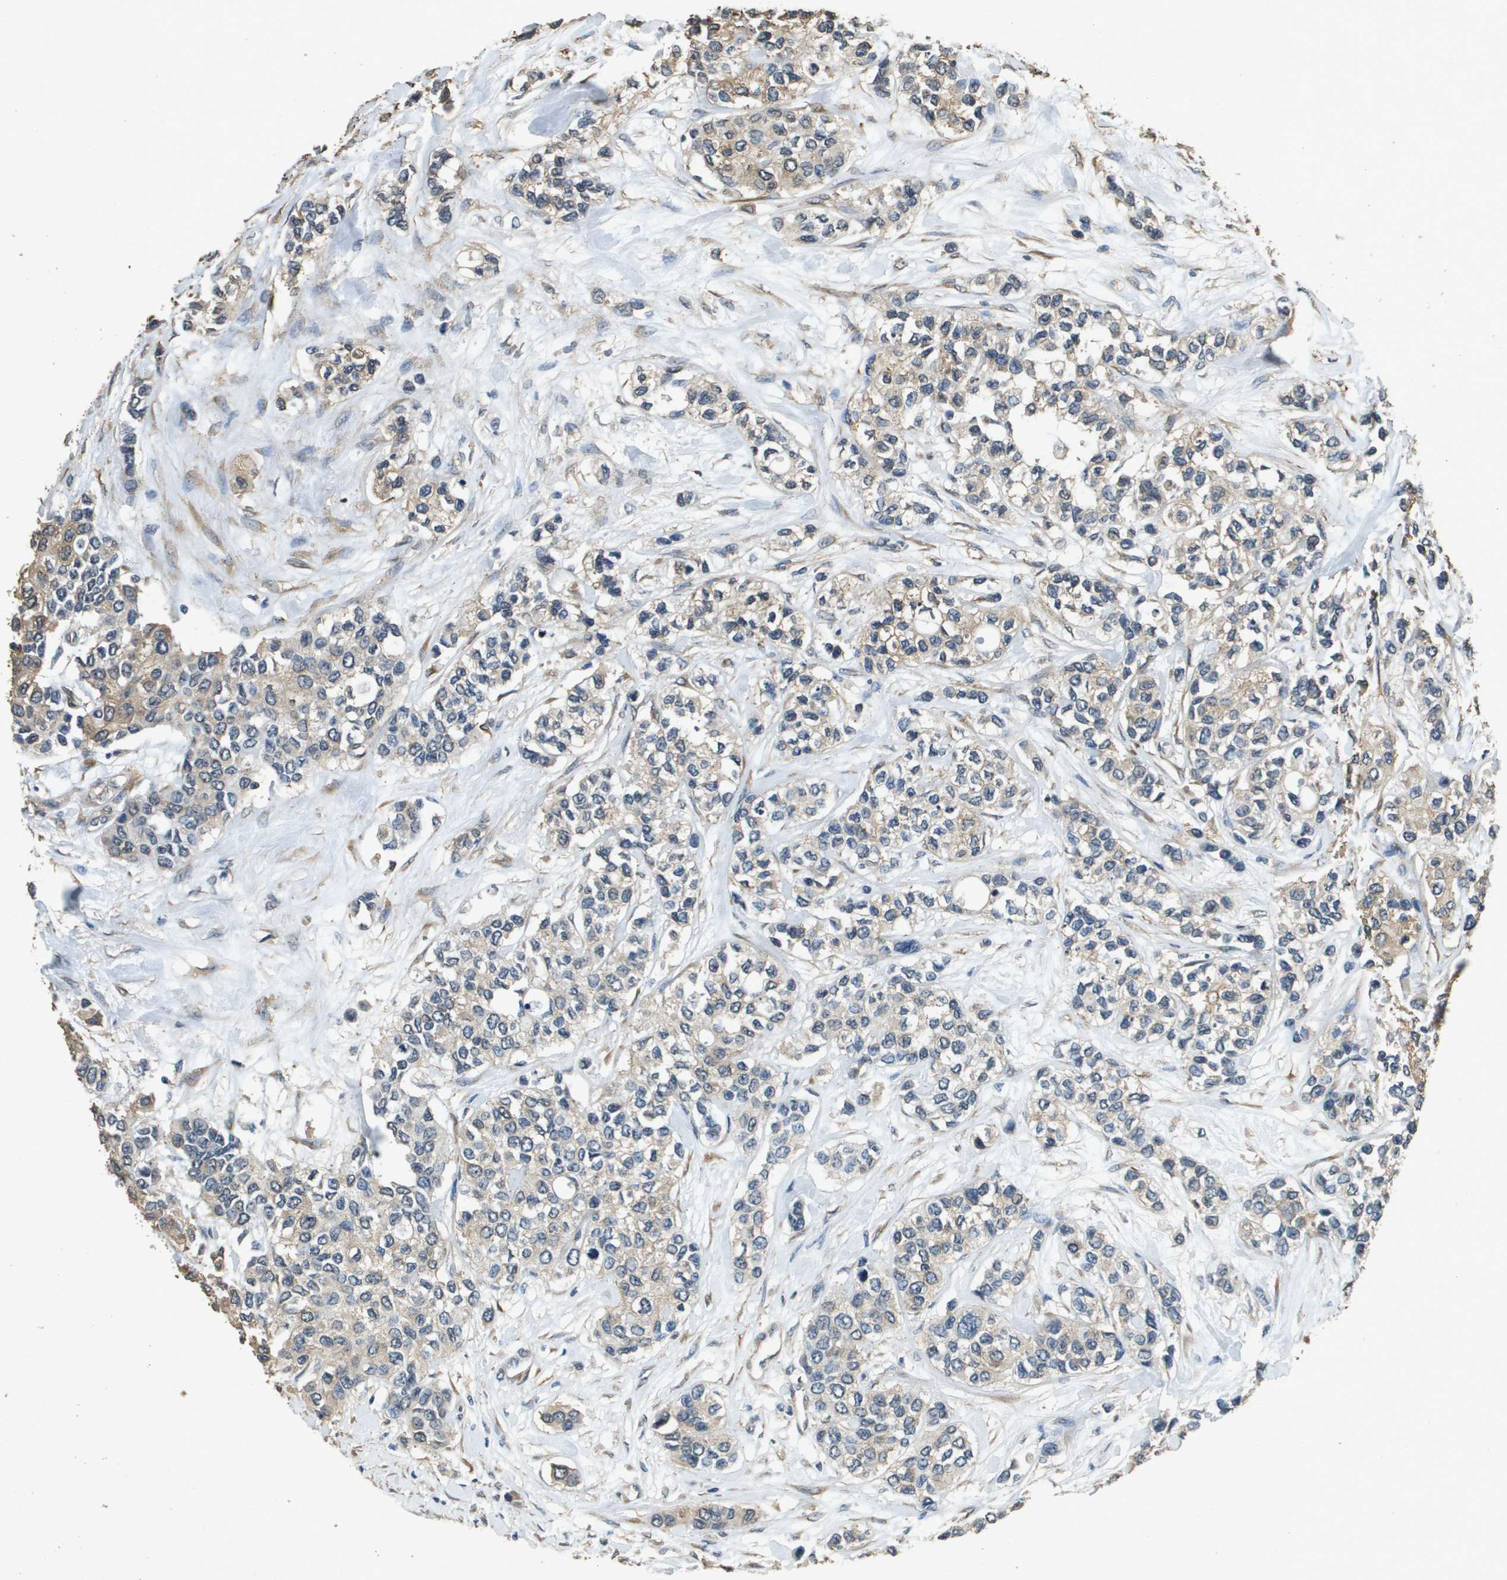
{"staining": {"intensity": "weak", "quantity": ">75%", "location": "cytoplasmic/membranous"}, "tissue": "urothelial cancer", "cell_type": "Tumor cells", "image_type": "cancer", "snomed": [{"axis": "morphology", "description": "Urothelial carcinoma, High grade"}, {"axis": "topography", "description": "Urinary bladder"}], "caption": "Urothelial carcinoma (high-grade) stained with DAB (3,3'-diaminobenzidine) immunohistochemistry (IHC) exhibits low levels of weak cytoplasmic/membranous expression in about >75% of tumor cells. The protein of interest is stained brown, and the nuclei are stained in blue (DAB IHC with brightfield microscopy, high magnification).", "gene": "RAB6B", "patient": {"sex": "female", "age": 56}}